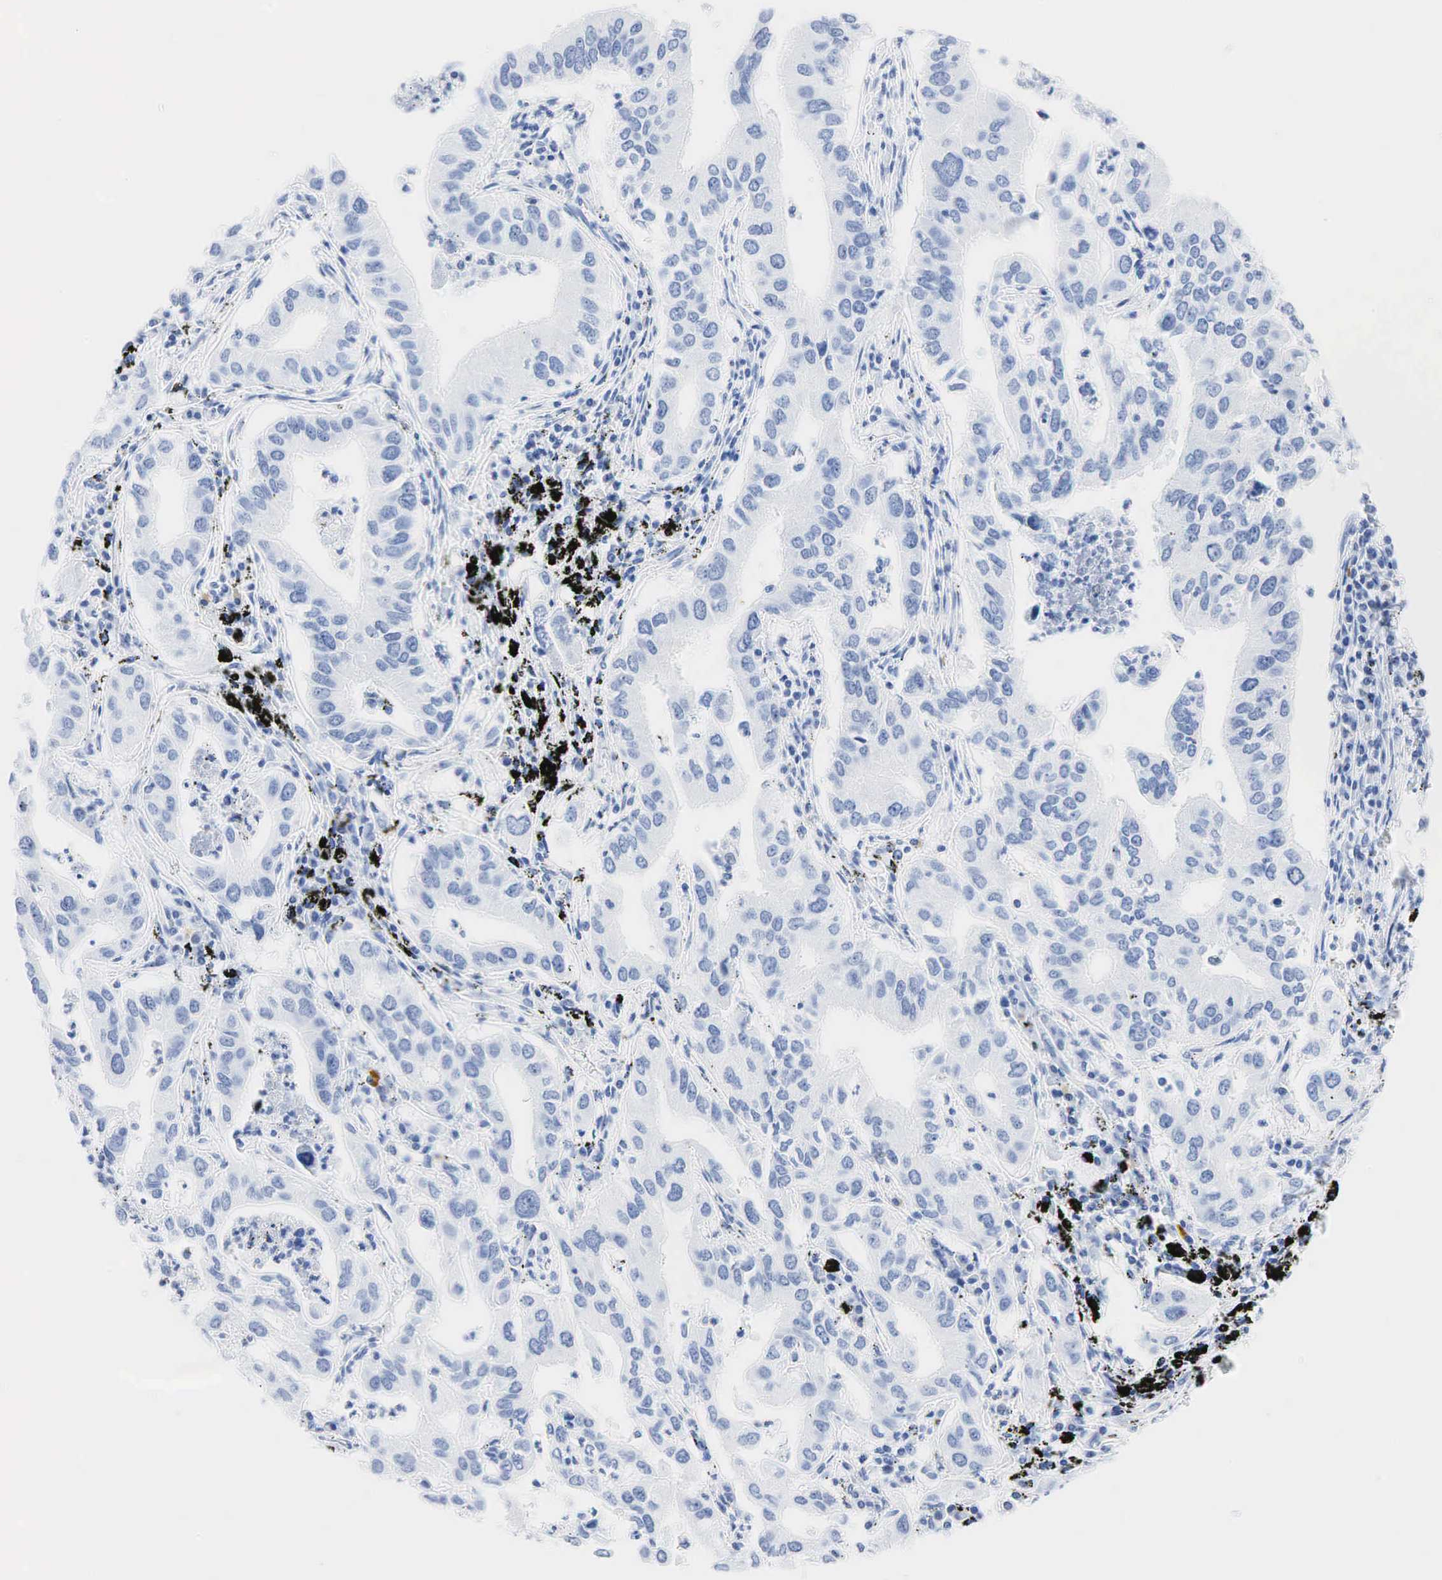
{"staining": {"intensity": "negative", "quantity": "none", "location": "none"}, "tissue": "lung cancer", "cell_type": "Tumor cells", "image_type": "cancer", "snomed": [{"axis": "morphology", "description": "Adenocarcinoma, NOS"}, {"axis": "topography", "description": "Lung"}], "caption": "This is an immunohistochemistry micrograph of lung adenocarcinoma. There is no staining in tumor cells.", "gene": "INHA", "patient": {"sex": "male", "age": 48}}